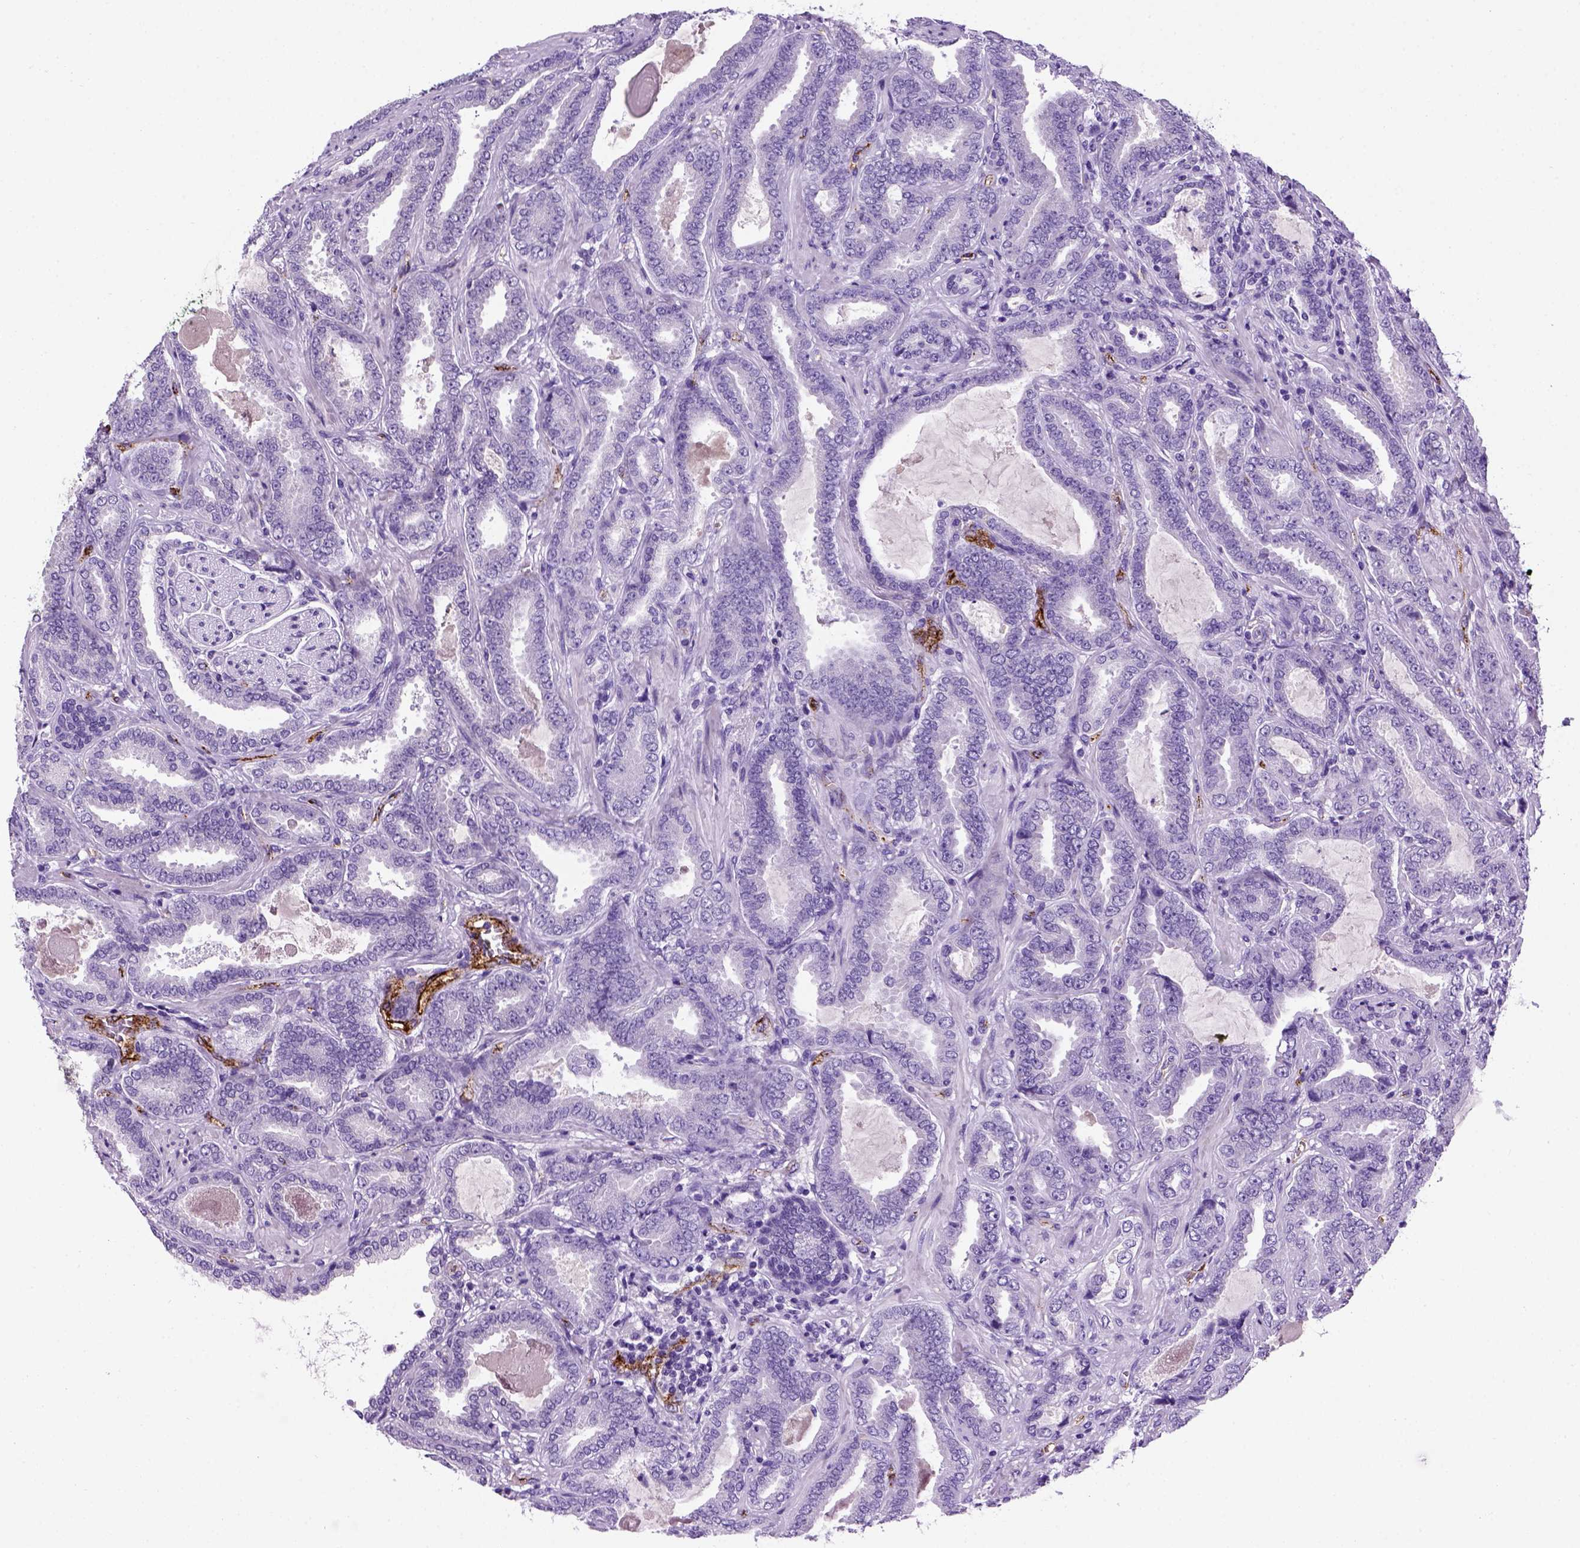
{"staining": {"intensity": "negative", "quantity": "none", "location": "none"}, "tissue": "prostate cancer", "cell_type": "Tumor cells", "image_type": "cancer", "snomed": [{"axis": "morphology", "description": "Adenocarcinoma, NOS"}, {"axis": "topography", "description": "Prostate"}], "caption": "Immunohistochemistry (IHC) histopathology image of prostate cancer (adenocarcinoma) stained for a protein (brown), which exhibits no staining in tumor cells.", "gene": "VWF", "patient": {"sex": "male", "age": 64}}